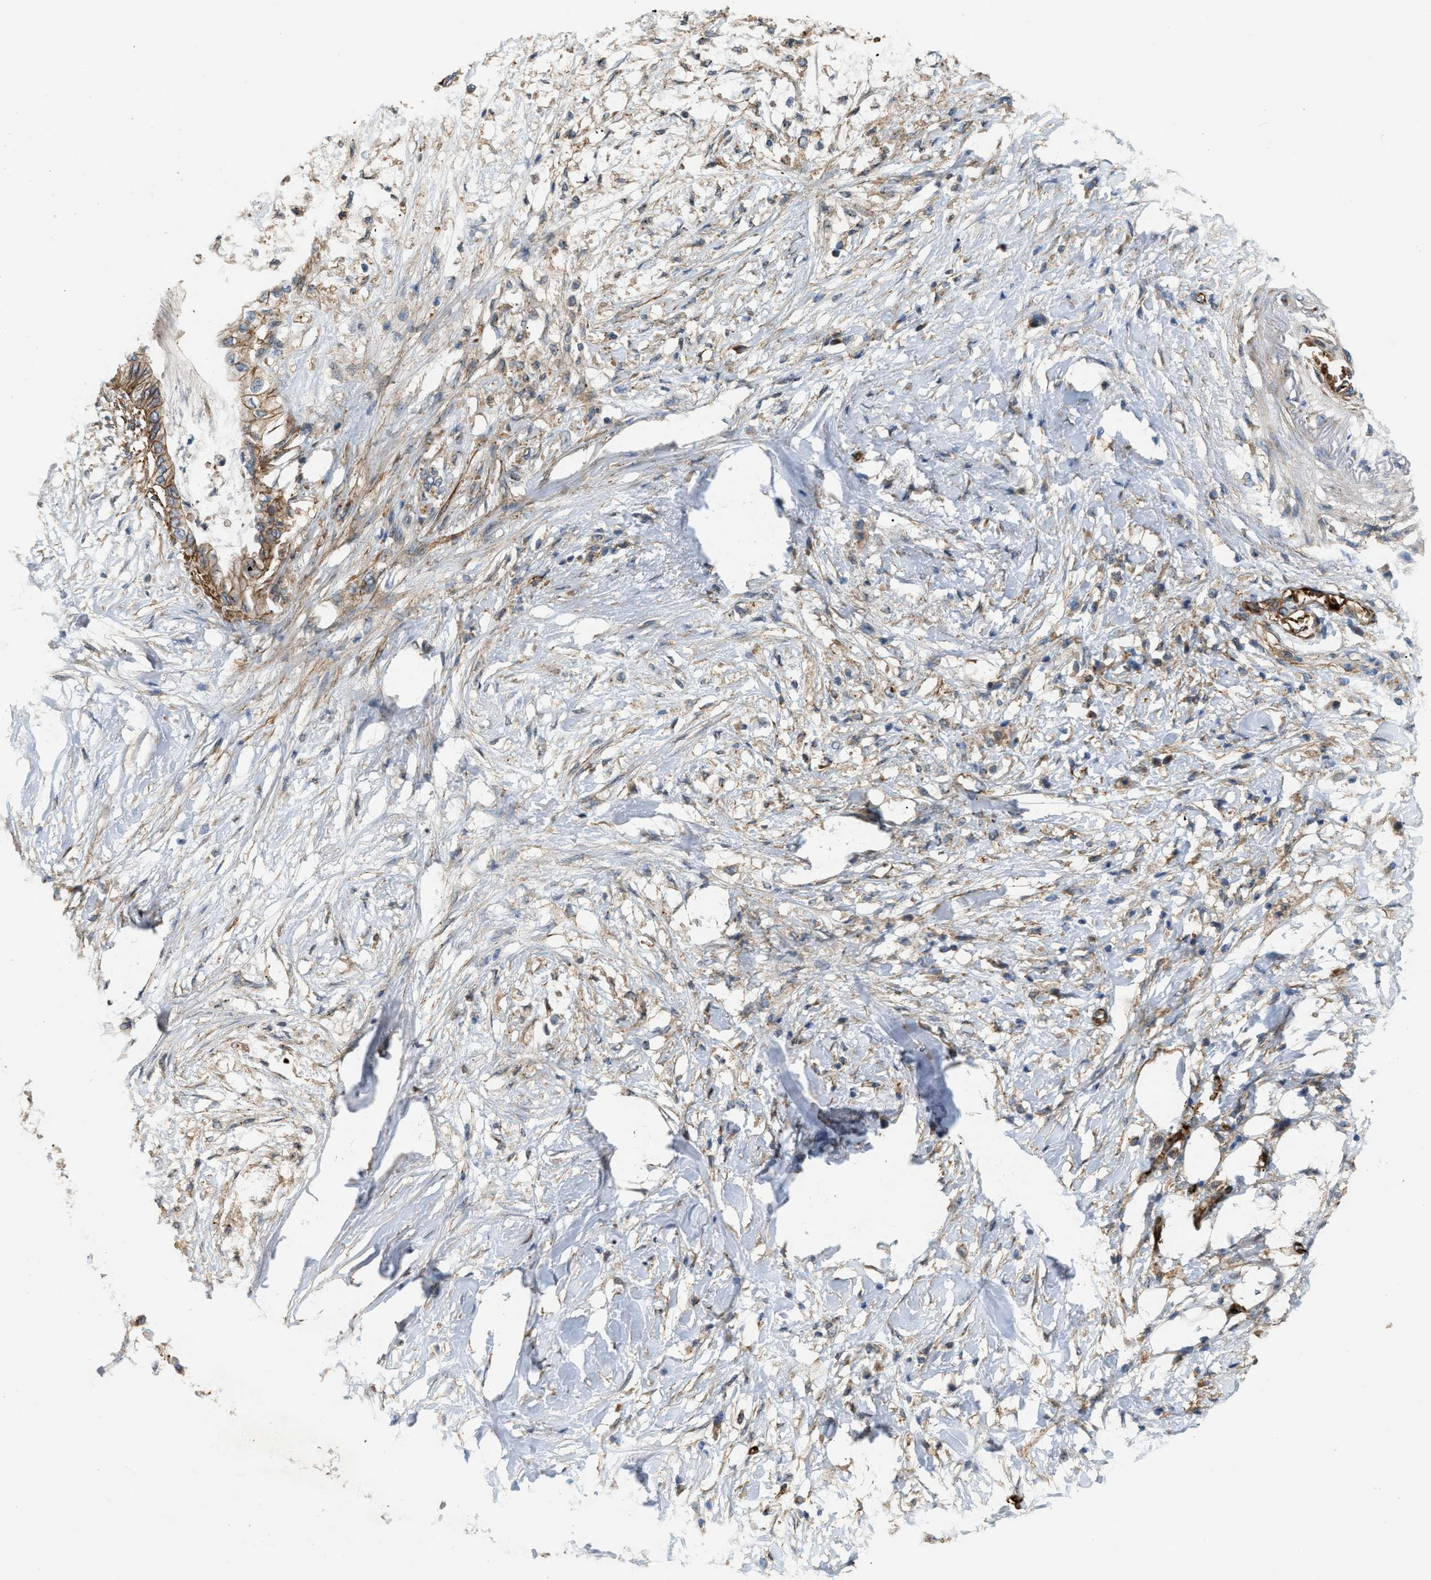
{"staining": {"intensity": "moderate", "quantity": ">75%", "location": "cytoplasmic/membranous"}, "tissue": "pancreatic cancer", "cell_type": "Tumor cells", "image_type": "cancer", "snomed": [{"axis": "morphology", "description": "Normal tissue, NOS"}, {"axis": "morphology", "description": "Adenocarcinoma, NOS"}, {"axis": "topography", "description": "Pancreas"}, {"axis": "topography", "description": "Duodenum"}], "caption": "The image shows immunohistochemical staining of pancreatic cancer. There is moderate cytoplasmic/membranous staining is present in approximately >75% of tumor cells.", "gene": "ERC1", "patient": {"sex": "female", "age": 60}}